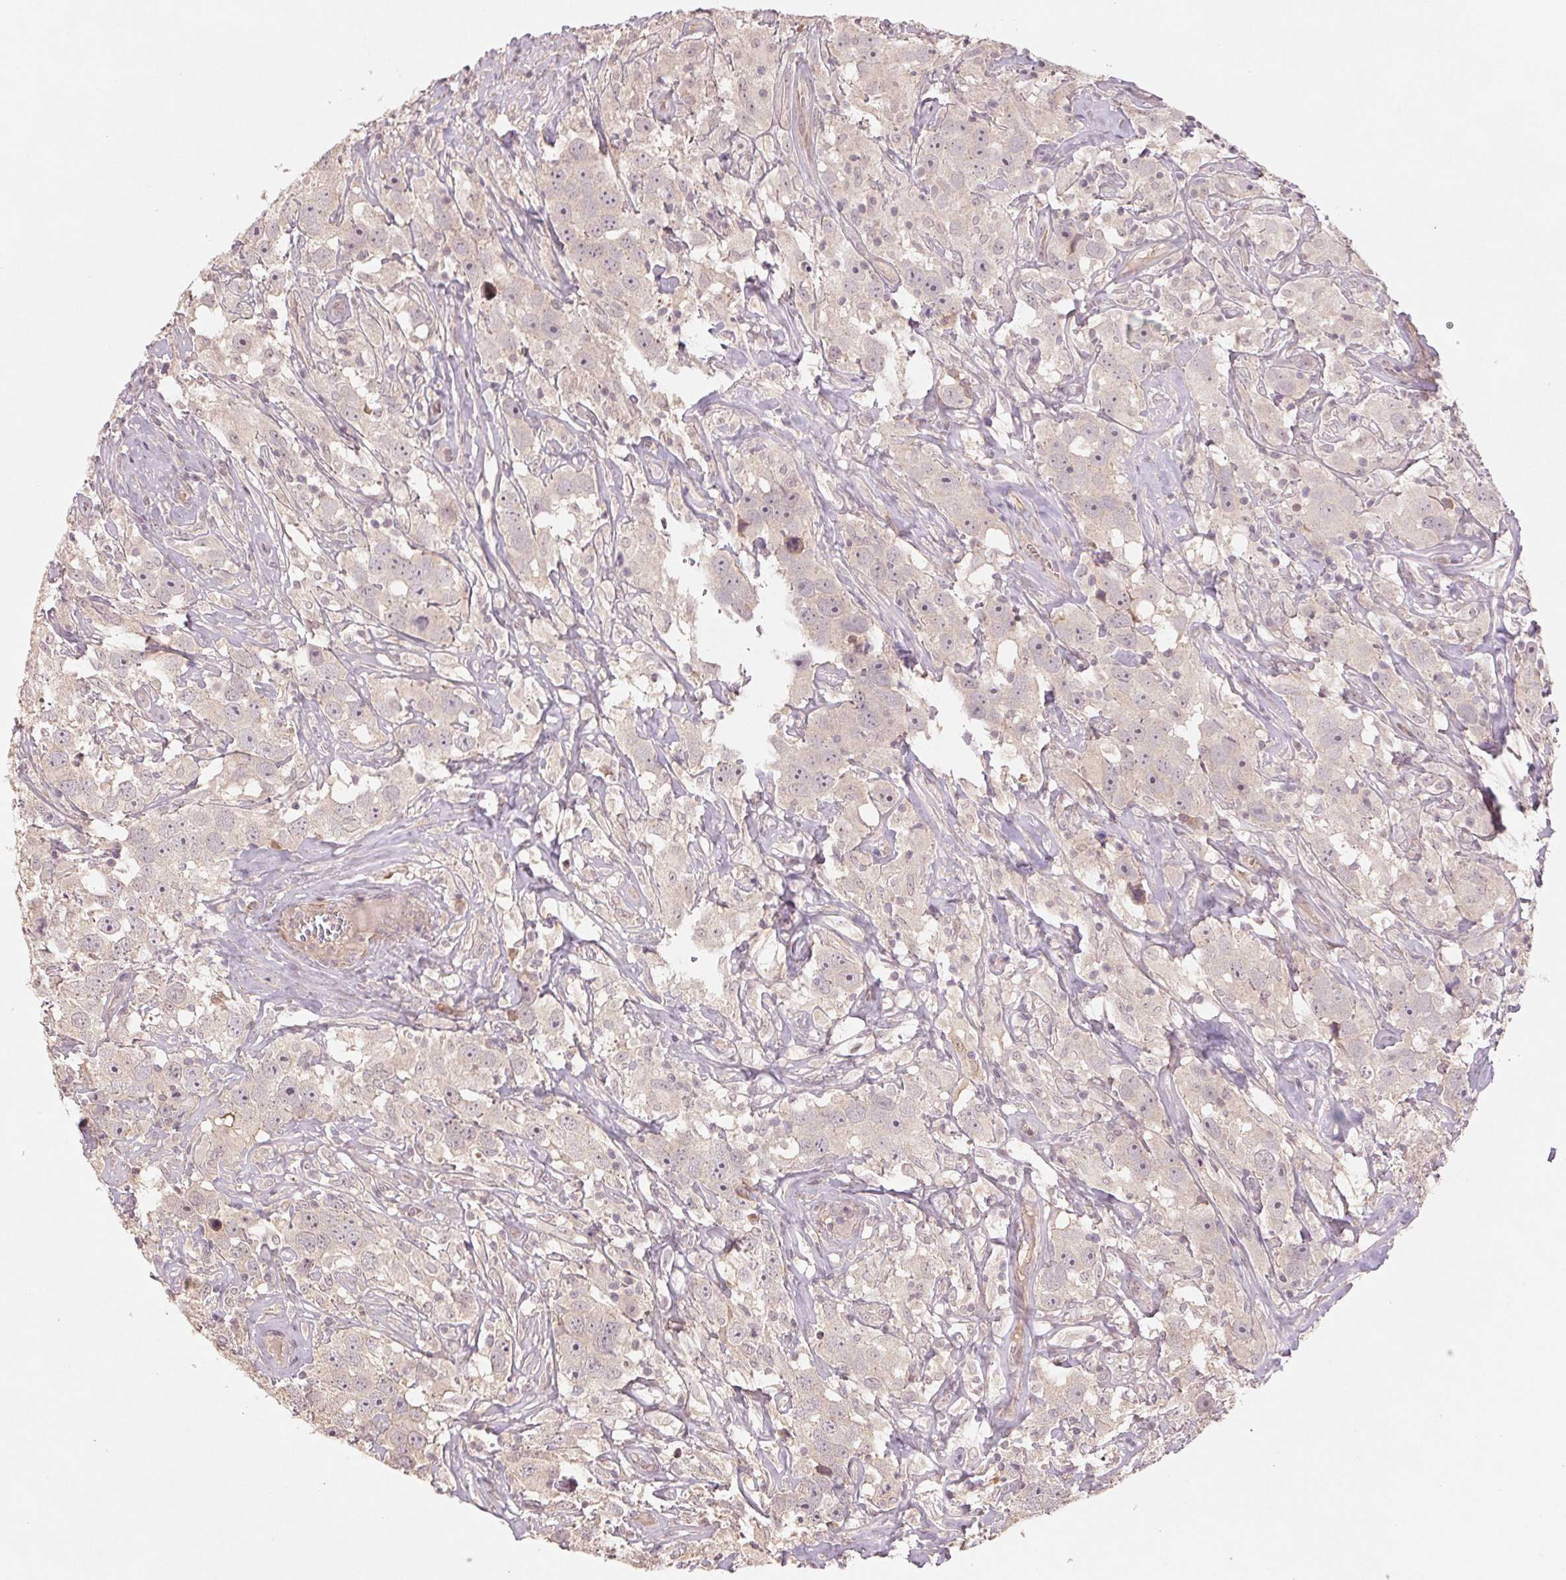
{"staining": {"intensity": "negative", "quantity": "none", "location": "none"}, "tissue": "testis cancer", "cell_type": "Tumor cells", "image_type": "cancer", "snomed": [{"axis": "morphology", "description": "Seminoma, NOS"}, {"axis": "topography", "description": "Testis"}], "caption": "Immunohistochemistry micrograph of neoplastic tissue: human testis cancer stained with DAB exhibits no significant protein expression in tumor cells. Brightfield microscopy of immunohistochemistry (IHC) stained with DAB (brown) and hematoxylin (blue), captured at high magnification.", "gene": "PPIA", "patient": {"sex": "male", "age": 49}}